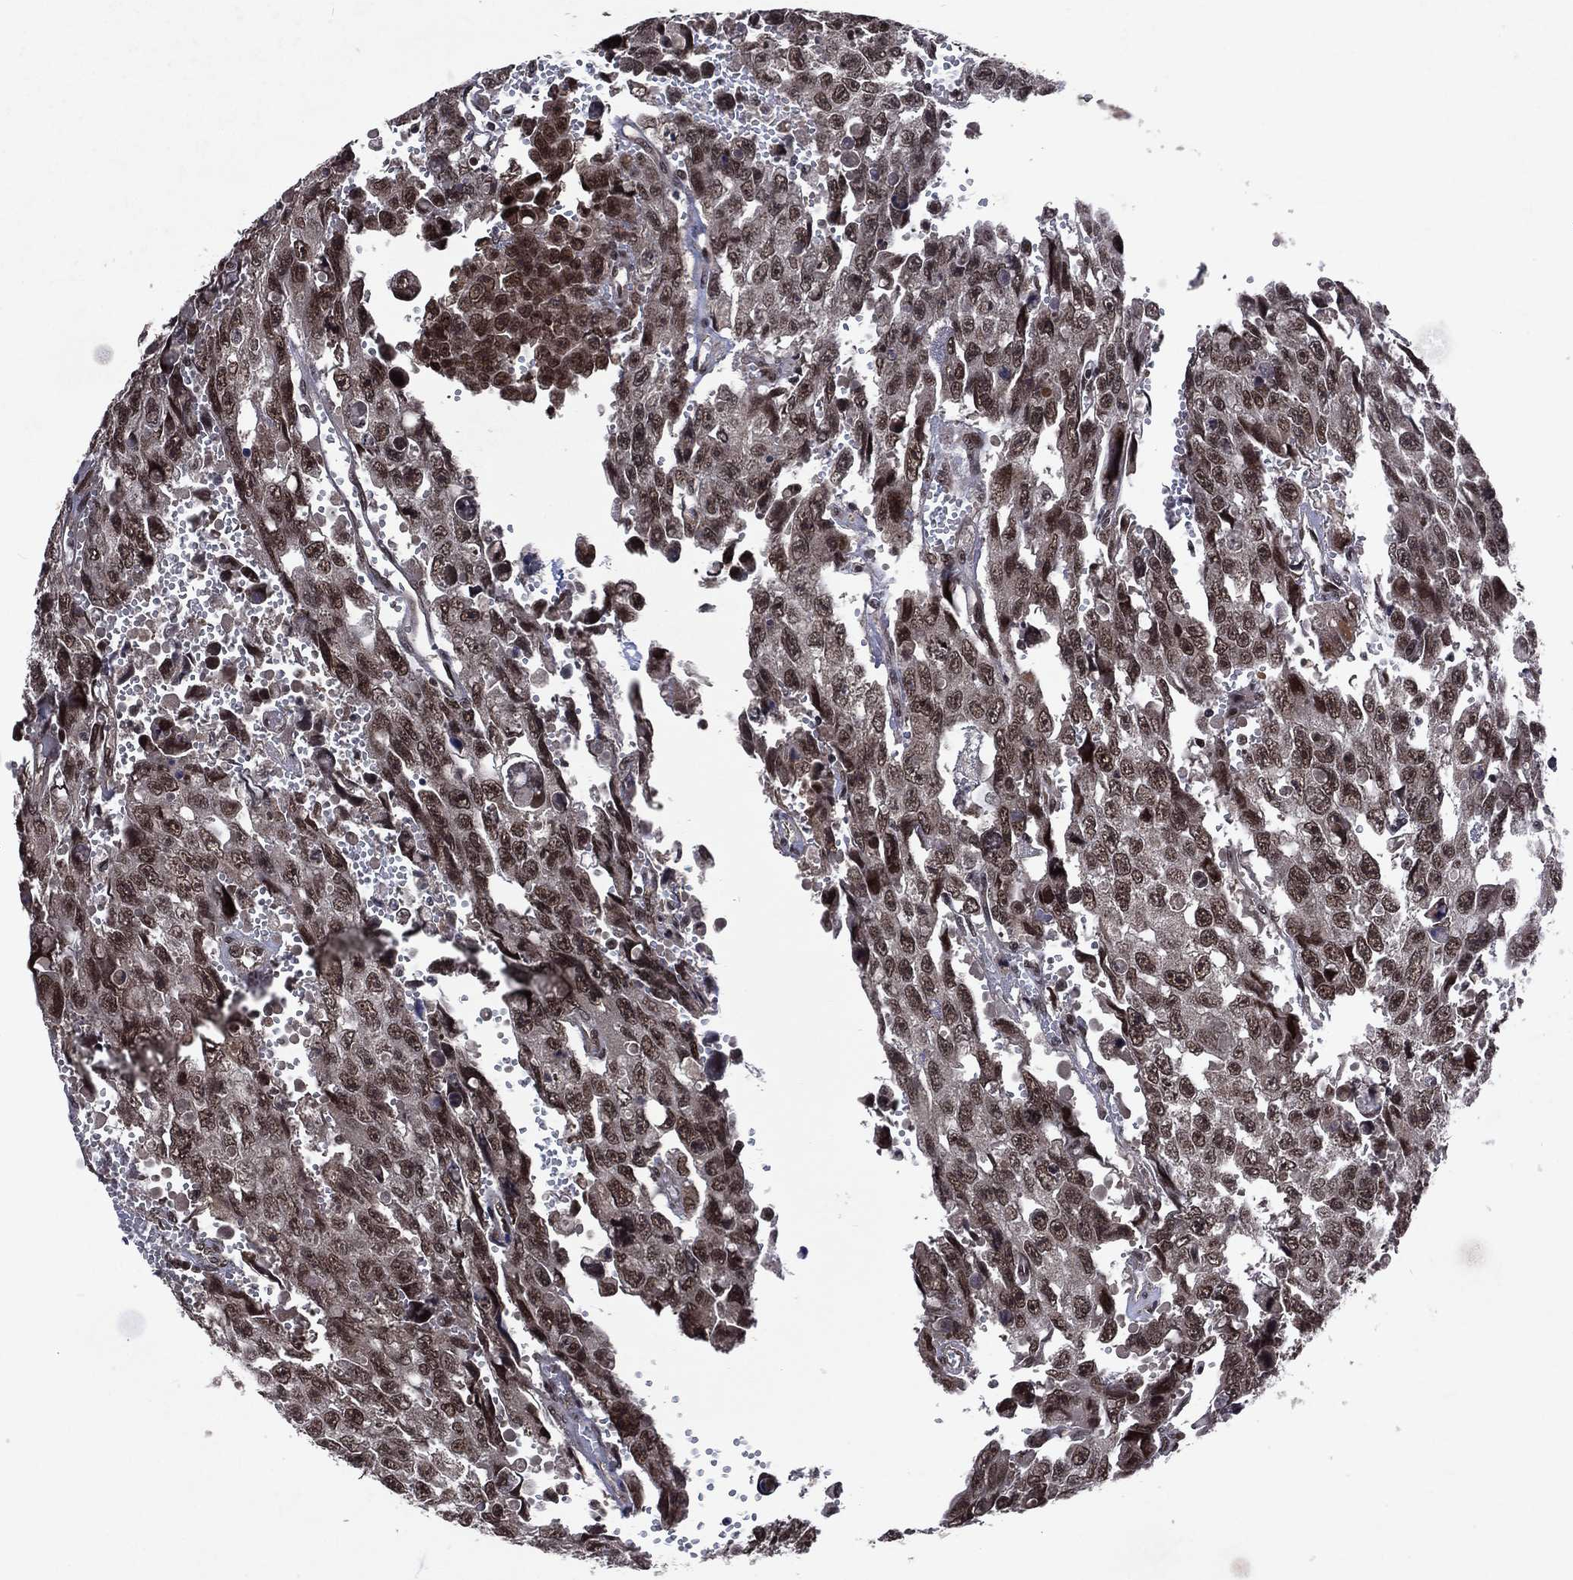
{"staining": {"intensity": "moderate", "quantity": ">75%", "location": "nuclear"}, "tissue": "testis cancer", "cell_type": "Tumor cells", "image_type": "cancer", "snomed": [{"axis": "morphology", "description": "Seminoma, NOS"}, {"axis": "topography", "description": "Testis"}], "caption": "Testis seminoma stained with DAB (3,3'-diaminobenzidine) immunohistochemistry (IHC) reveals medium levels of moderate nuclear expression in about >75% of tumor cells.", "gene": "DMAP1", "patient": {"sex": "male", "age": 26}}